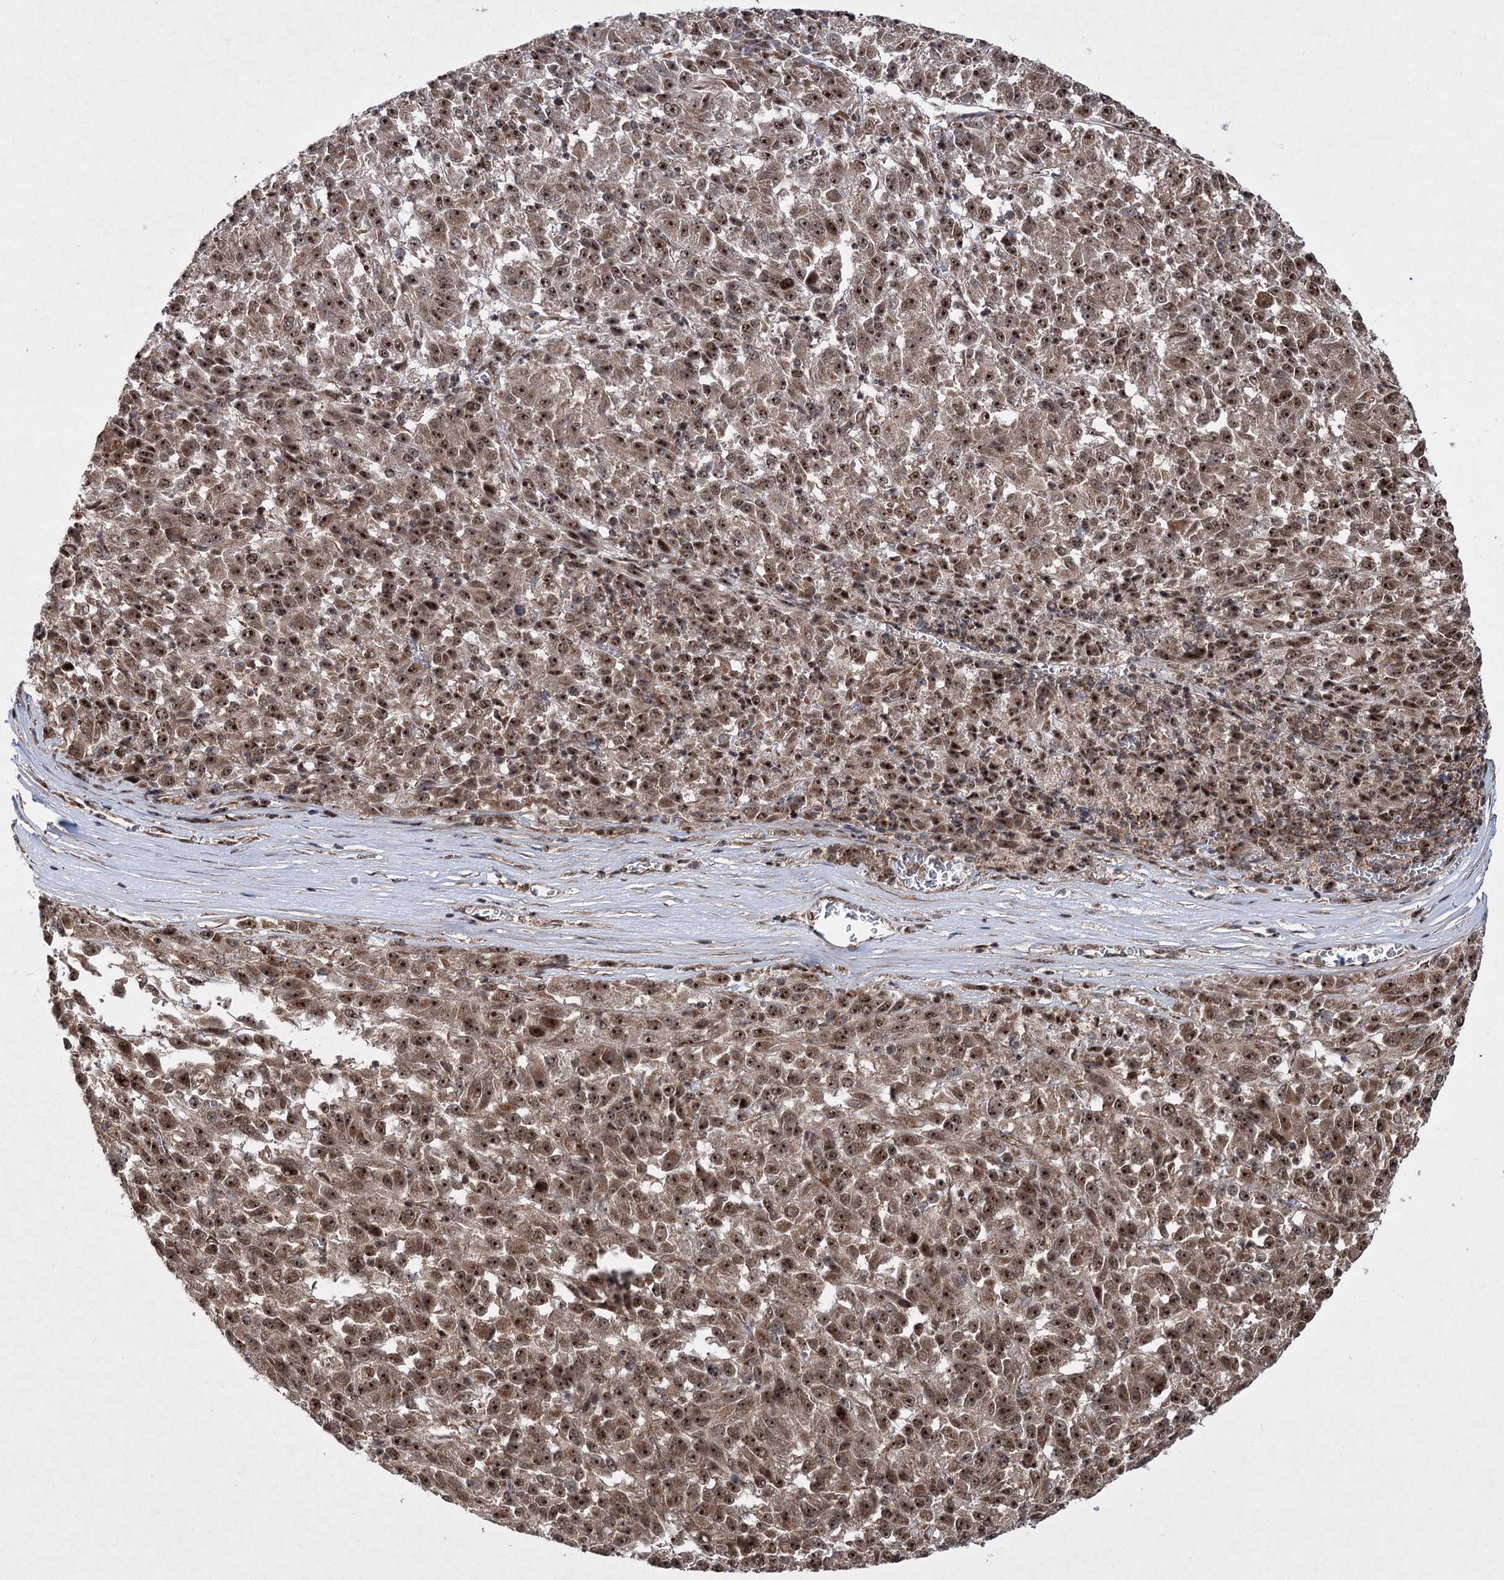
{"staining": {"intensity": "moderate", "quantity": ">75%", "location": "cytoplasmic/membranous,nuclear"}, "tissue": "melanoma", "cell_type": "Tumor cells", "image_type": "cancer", "snomed": [{"axis": "morphology", "description": "Malignant melanoma, Metastatic site"}, {"axis": "topography", "description": "Lung"}], "caption": "A histopathology image of malignant melanoma (metastatic site) stained for a protein exhibits moderate cytoplasmic/membranous and nuclear brown staining in tumor cells.", "gene": "SERINC5", "patient": {"sex": "male", "age": 64}}